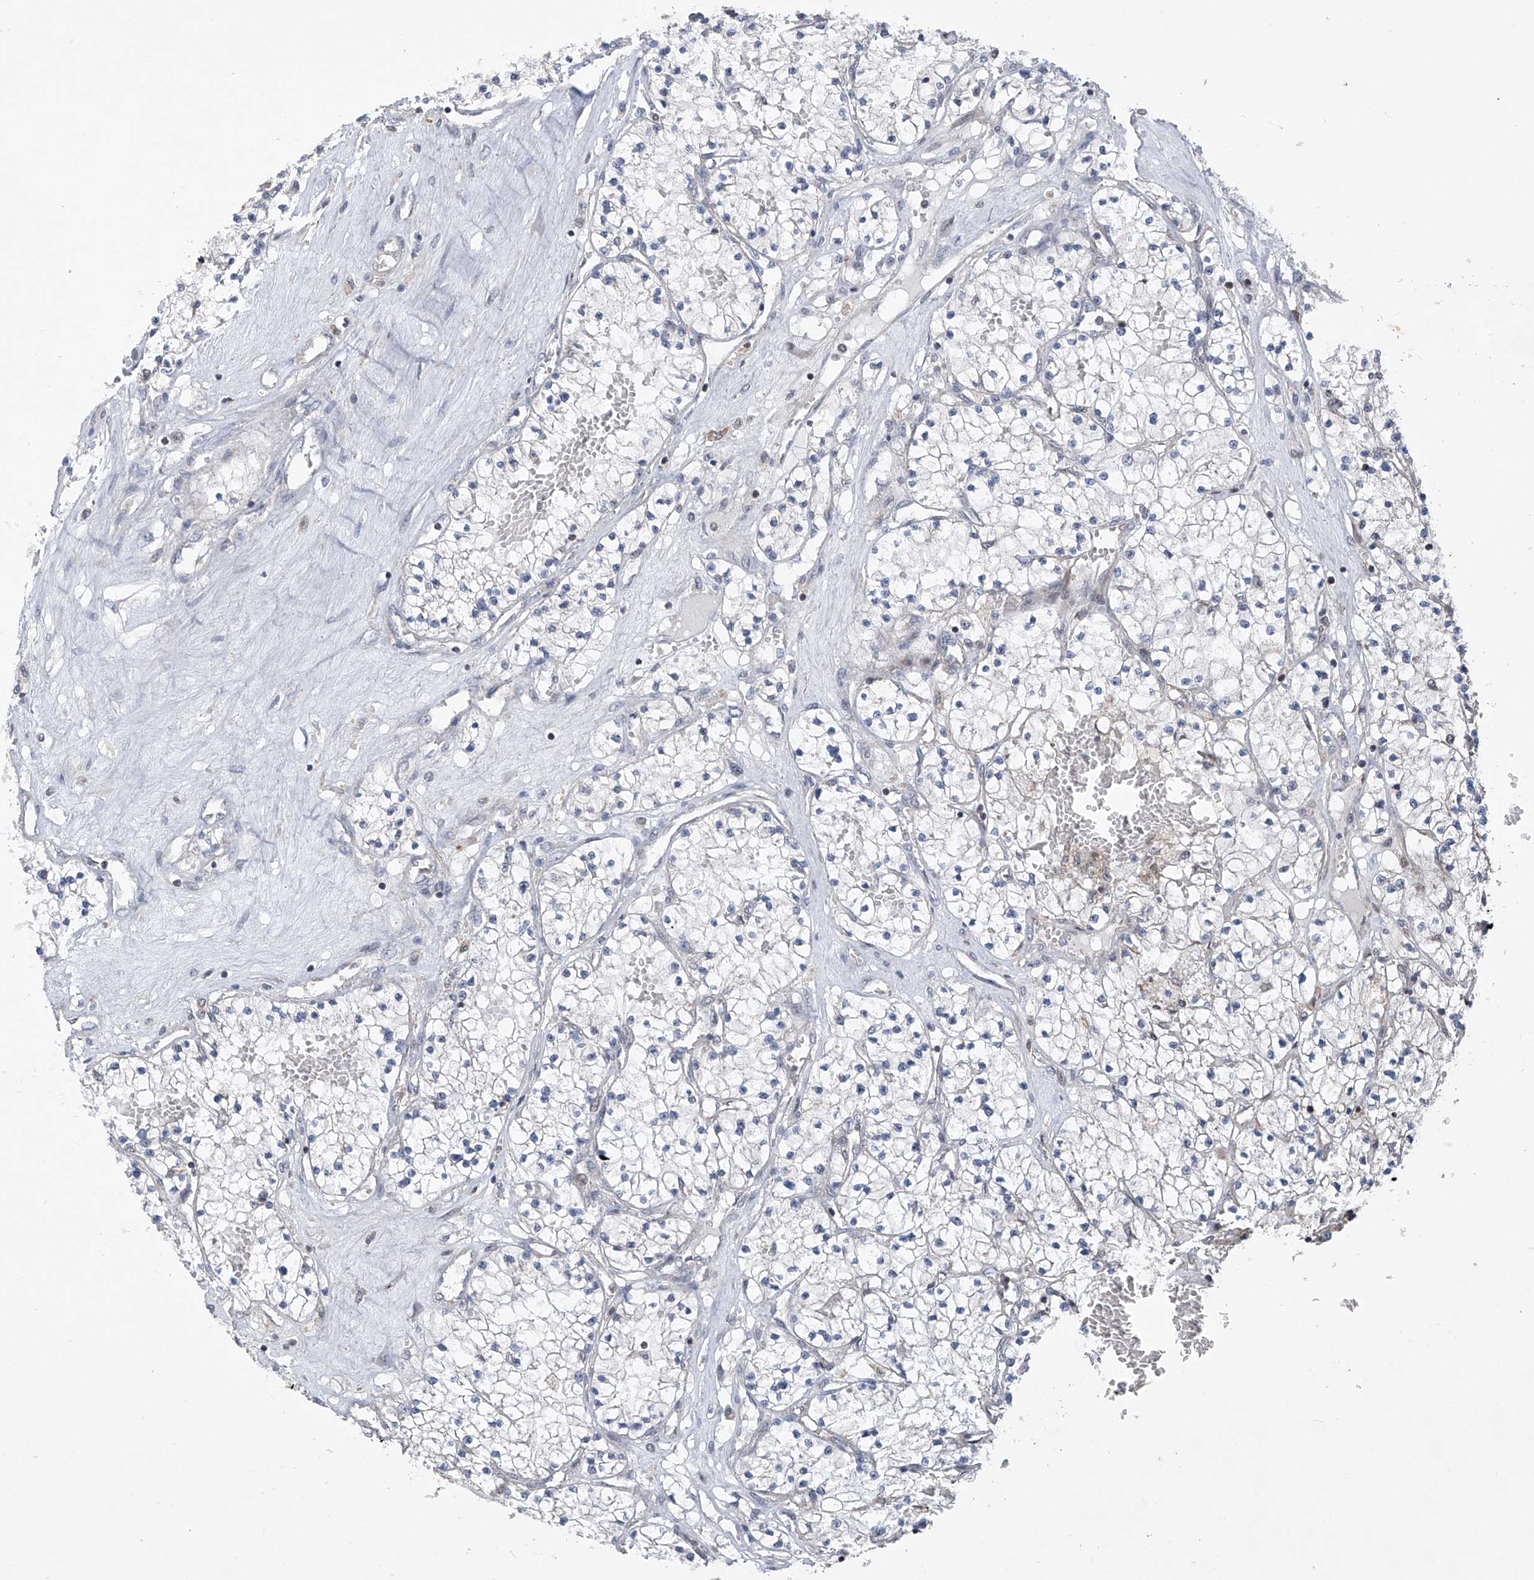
{"staining": {"intensity": "negative", "quantity": "none", "location": "none"}, "tissue": "renal cancer", "cell_type": "Tumor cells", "image_type": "cancer", "snomed": [{"axis": "morphology", "description": "Normal tissue, NOS"}, {"axis": "morphology", "description": "Adenocarcinoma, NOS"}, {"axis": "topography", "description": "Kidney"}], "caption": "A high-resolution histopathology image shows IHC staining of renal cancer (adenocarcinoma), which exhibits no significant expression in tumor cells. (Brightfield microscopy of DAB immunohistochemistry (IHC) at high magnification).", "gene": "SLCO4A1", "patient": {"sex": "male", "age": 68}}